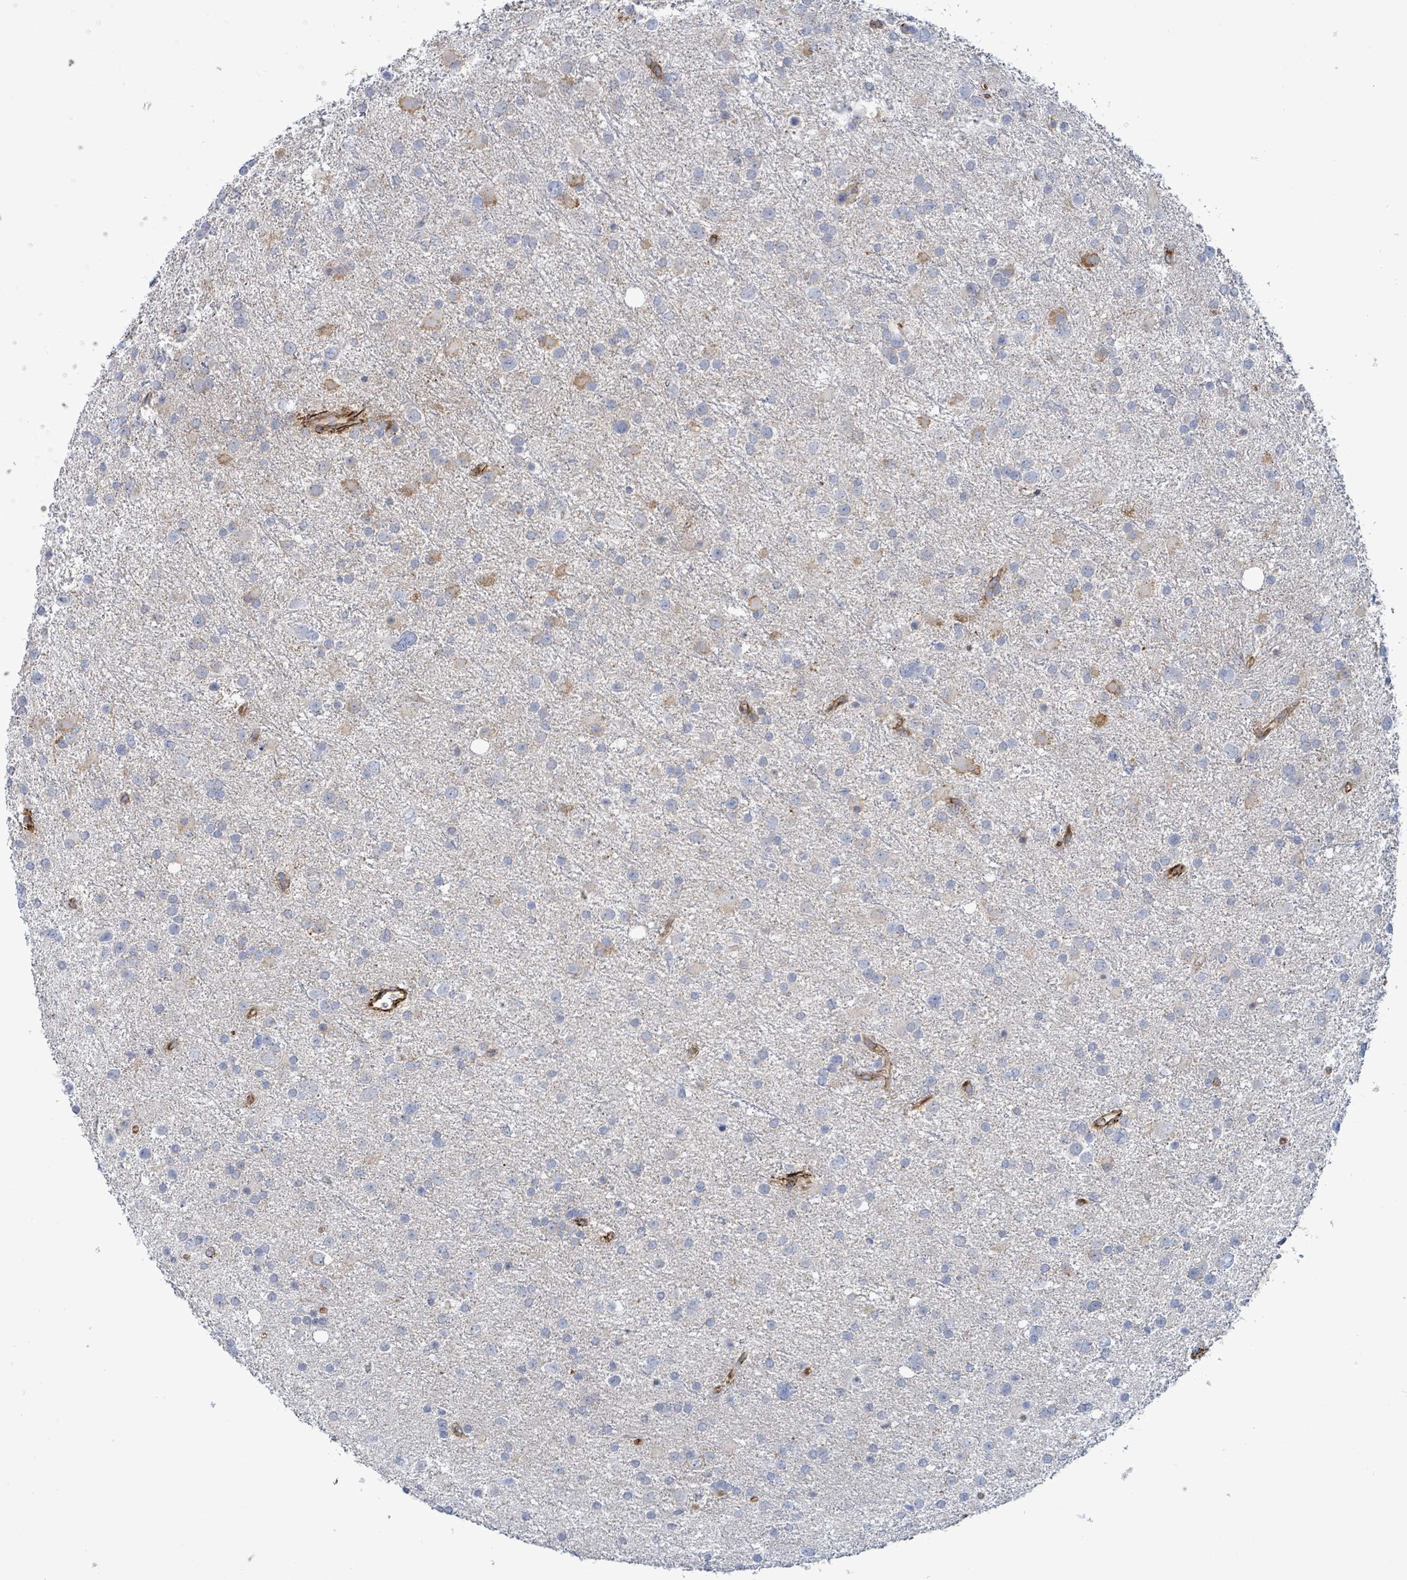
{"staining": {"intensity": "negative", "quantity": "none", "location": "none"}, "tissue": "glioma", "cell_type": "Tumor cells", "image_type": "cancer", "snomed": [{"axis": "morphology", "description": "Glioma, malignant, Low grade"}, {"axis": "topography", "description": "Brain"}], "caption": "The IHC photomicrograph has no significant staining in tumor cells of glioma tissue. (Brightfield microscopy of DAB (3,3'-diaminobenzidine) immunohistochemistry at high magnification).", "gene": "EGFL7", "patient": {"sex": "female", "age": 32}}